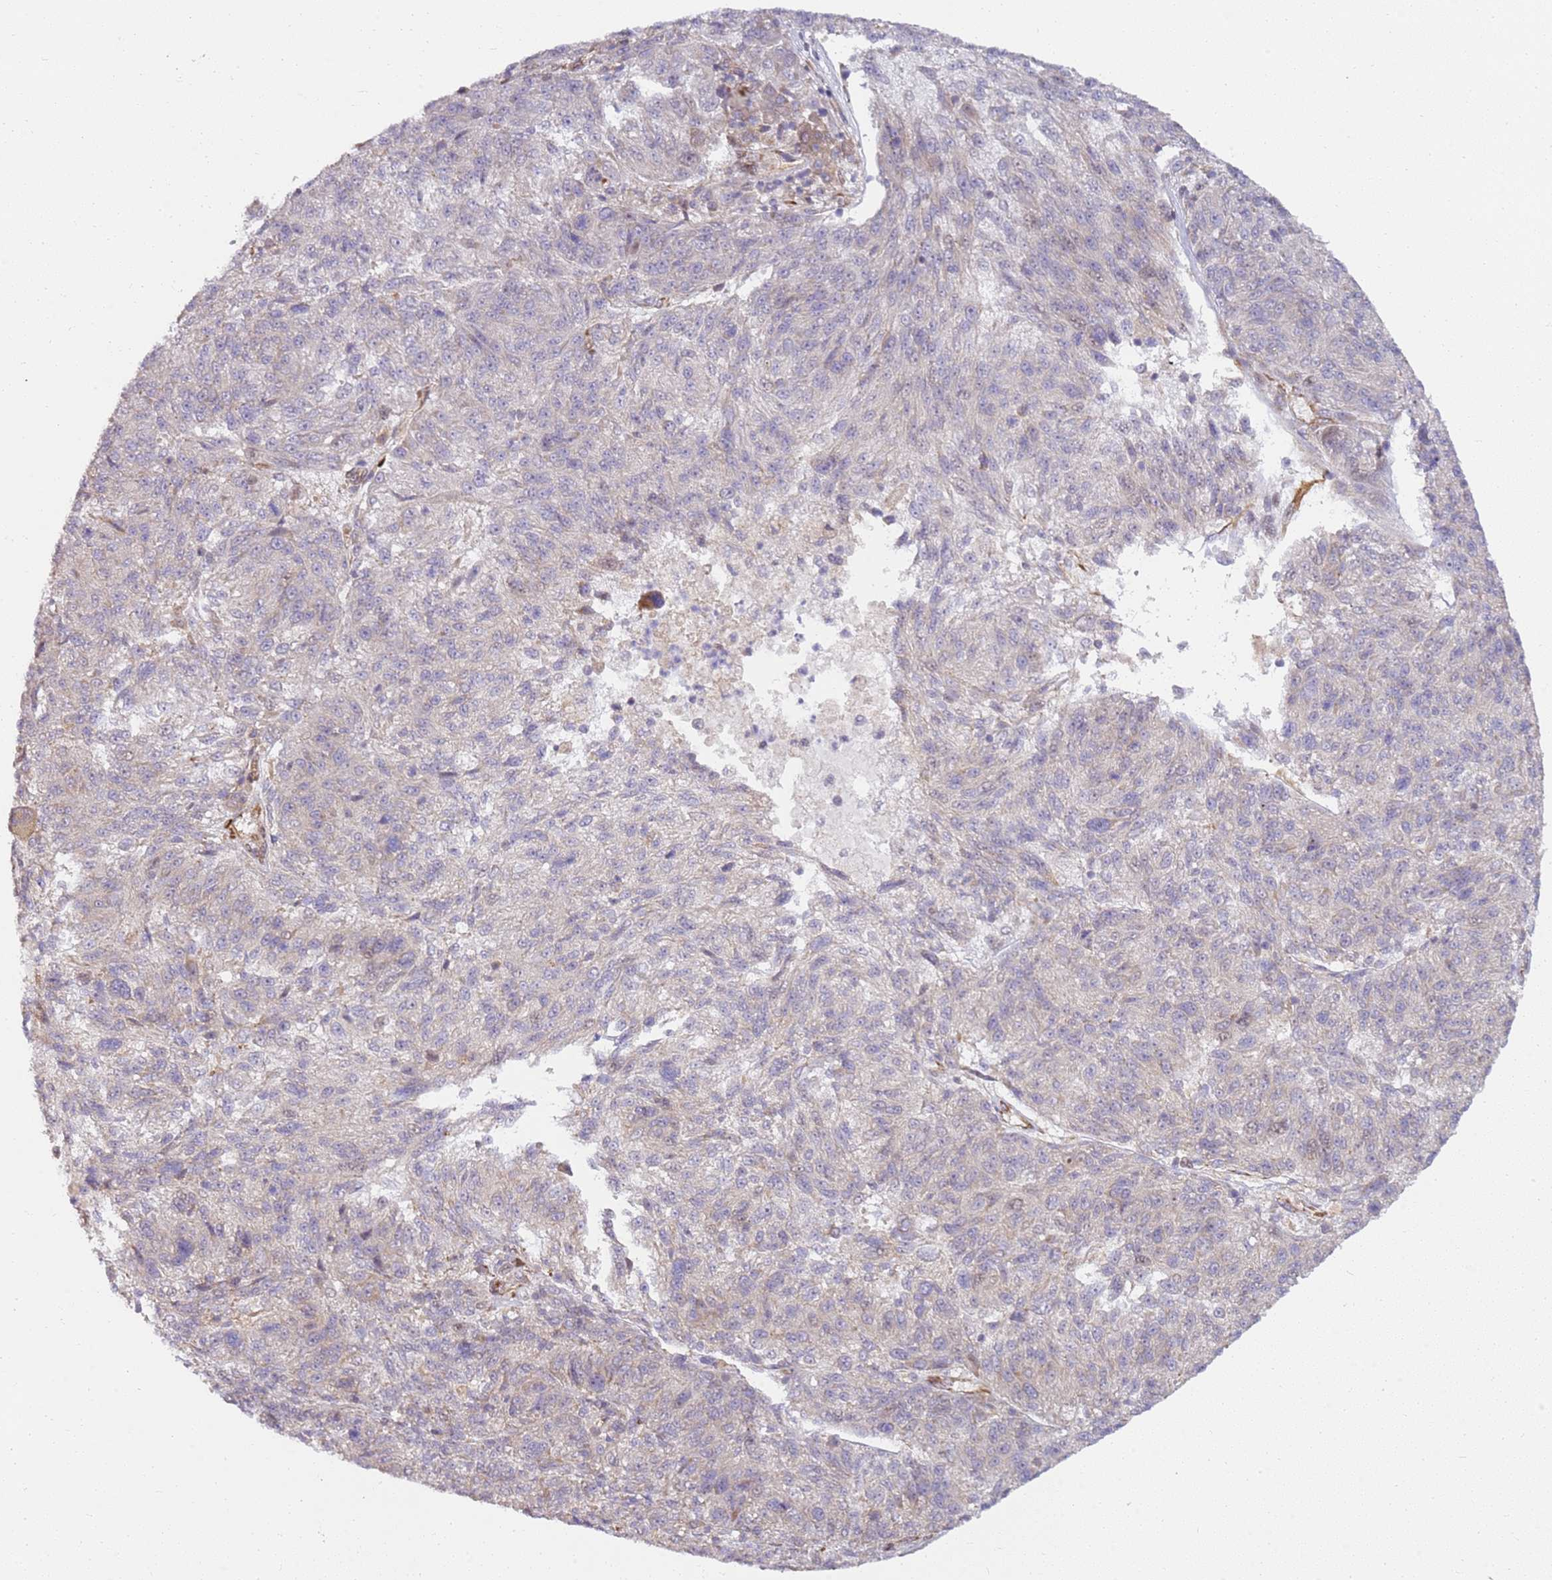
{"staining": {"intensity": "negative", "quantity": "none", "location": "none"}, "tissue": "melanoma", "cell_type": "Tumor cells", "image_type": "cancer", "snomed": [{"axis": "morphology", "description": "Malignant melanoma, NOS"}, {"axis": "topography", "description": "Skin"}], "caption": "A micrograph of melanoma stained for a protein demonstrates no brown staining in tumor cells.", "gene": "GRAP", "patient": {"sex": "male", "age": 53}}